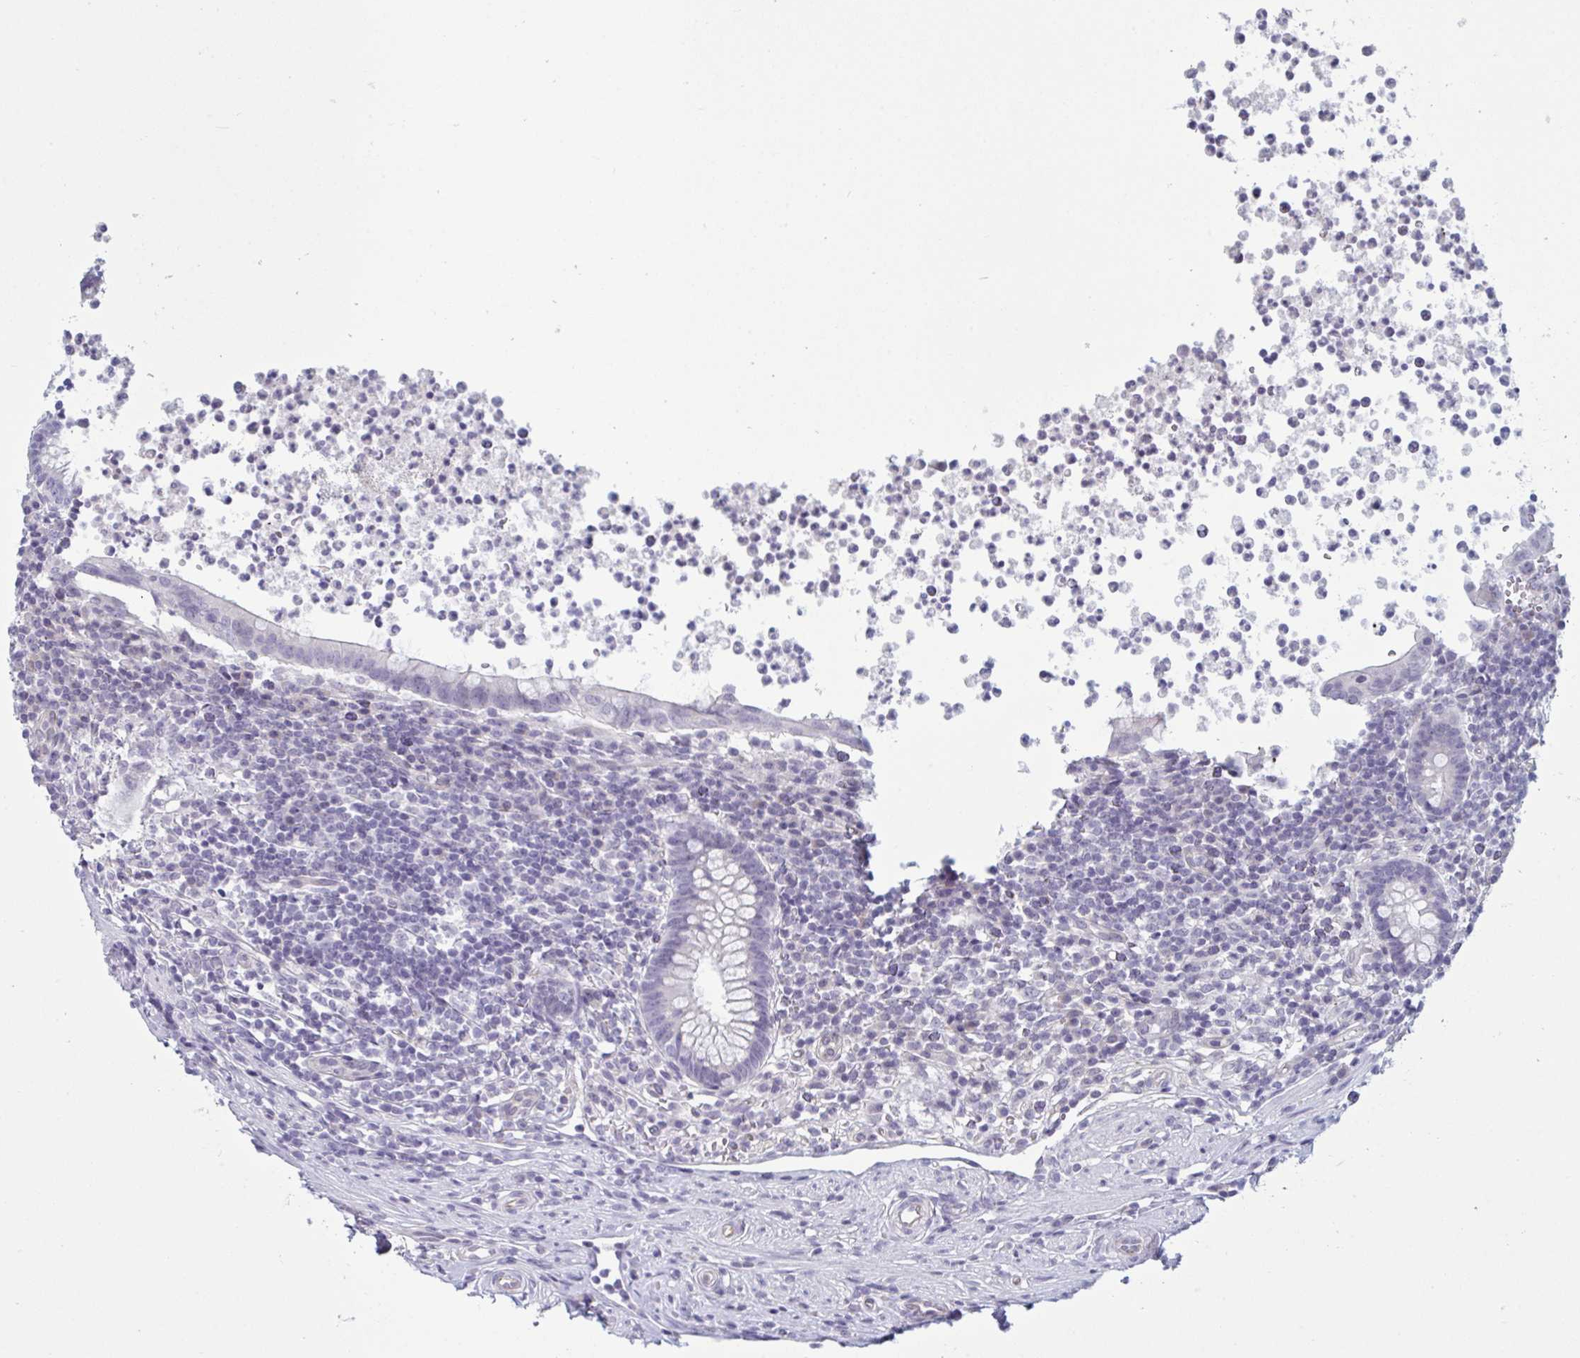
{"staining": {"intensity": "negative", "quantity": "none", "location": "none"}, "tissue": "appendix", "cell_type": "Glandular cells", "image_type": "normal", "snomed": [{"axis": "morphology", "description": "Normal tissue, NOS"}, {"axis": "topography", "description": "Appendix"}], "caption": "Human appendix stained for a protein using immunohistochemistry demonstrates no expression in glandular cells.", "gene": "OR1L3", "patient": {"sex": "female", "age": 56}}